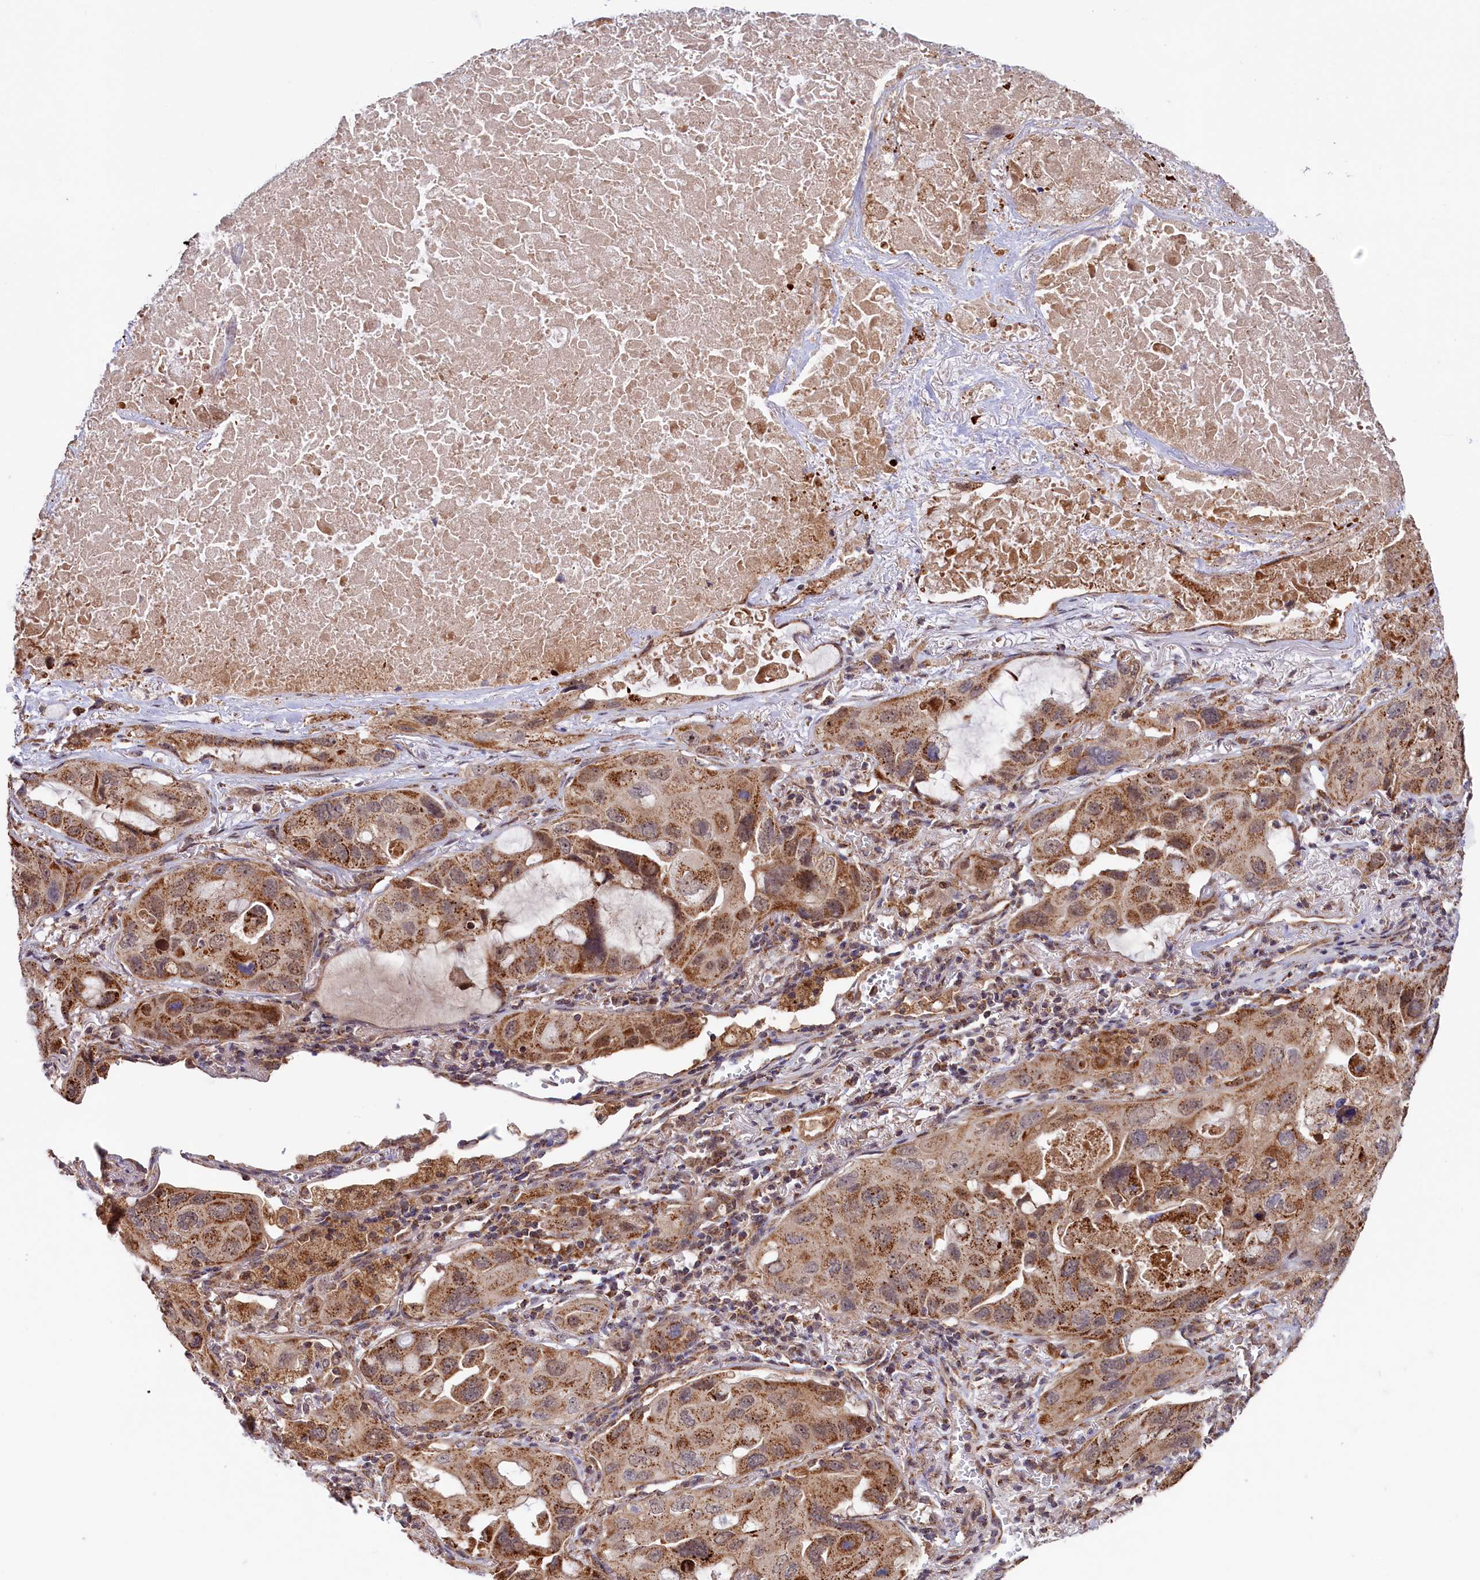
{"staining": {"intensity": "moderate", "quantity": ">75%", "location": "cytoplasmic/membranous"}, "tissue": "lung cancer", "cell_type": "Tumor cells", "image_type": "cancer", "snomed": [{"axis": "morphology", "description": "Squamous cell carcinoma, NOS"}, {"axis": "topography", "description": "Lung"}], "caption": "A brown stain shows moderate cytoplasmic/membranous expression of a protein in human lung cancer tumor cells.", "gene": "DUS3L", "patient": {"sex": "female", "age": 73}}